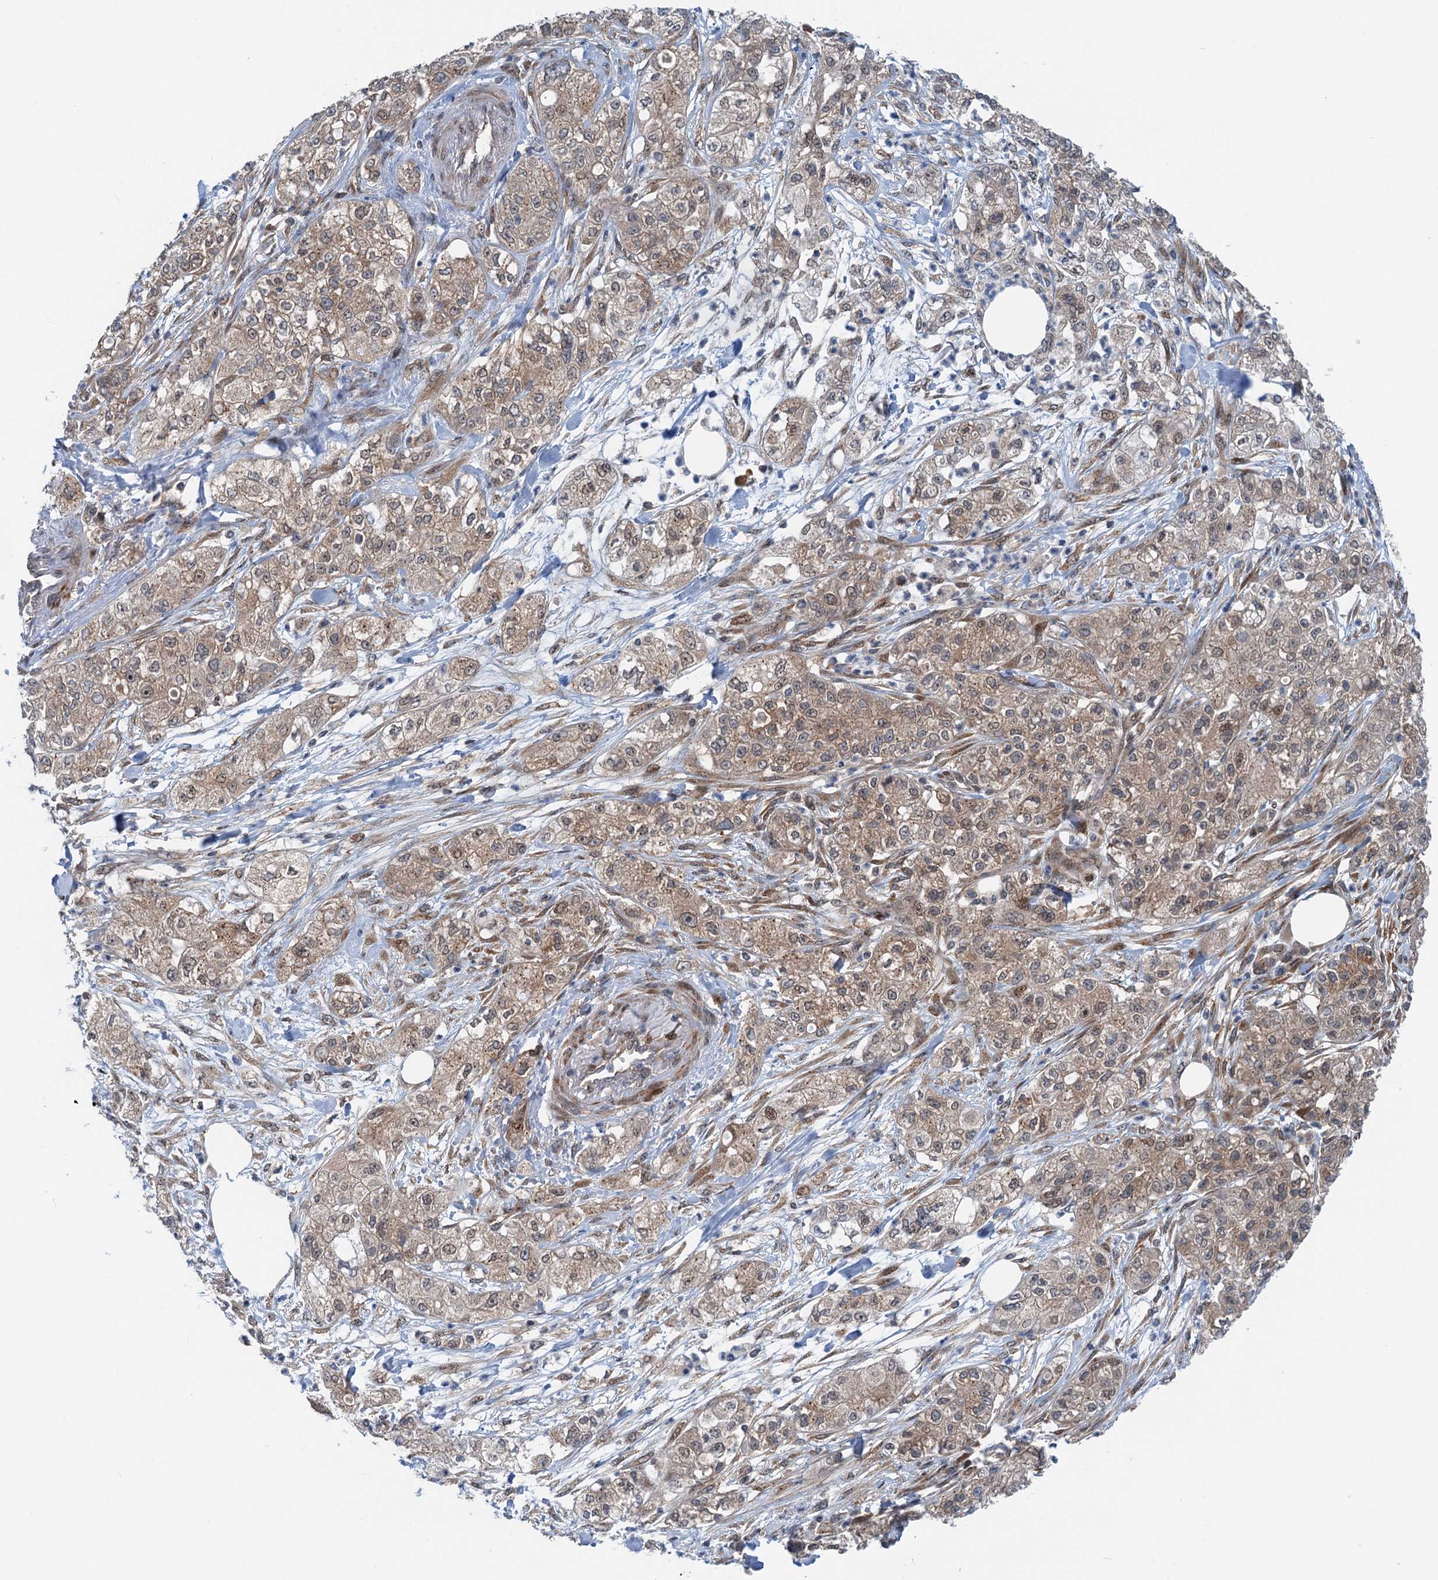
{"staining": {"intensity": "weak", "quantity": ">75%", "location": "cytoplasmic/membranous,nuclear"}, "tissue": "pancreatic cancer", "cell_type": "Tumor cells", "image_type": "cancer", "snomed": [{"axis": "morphology", "description": "Adenocarcinoma, NOS"}, {"axis": "topography", "description": "Pancreas"}], "caption": "This histopathology image displays adenocarcinoma (pancreatic) stained with immunohistochemistry to label a protein in brown. The cytoplasmic/membranous and nuclear of tumor cells show weak positivity for the protein. Nuclei are counter-stained blue.", "gene": "DYNC2I2", "patient": {"sex": "female", "age": 78}}